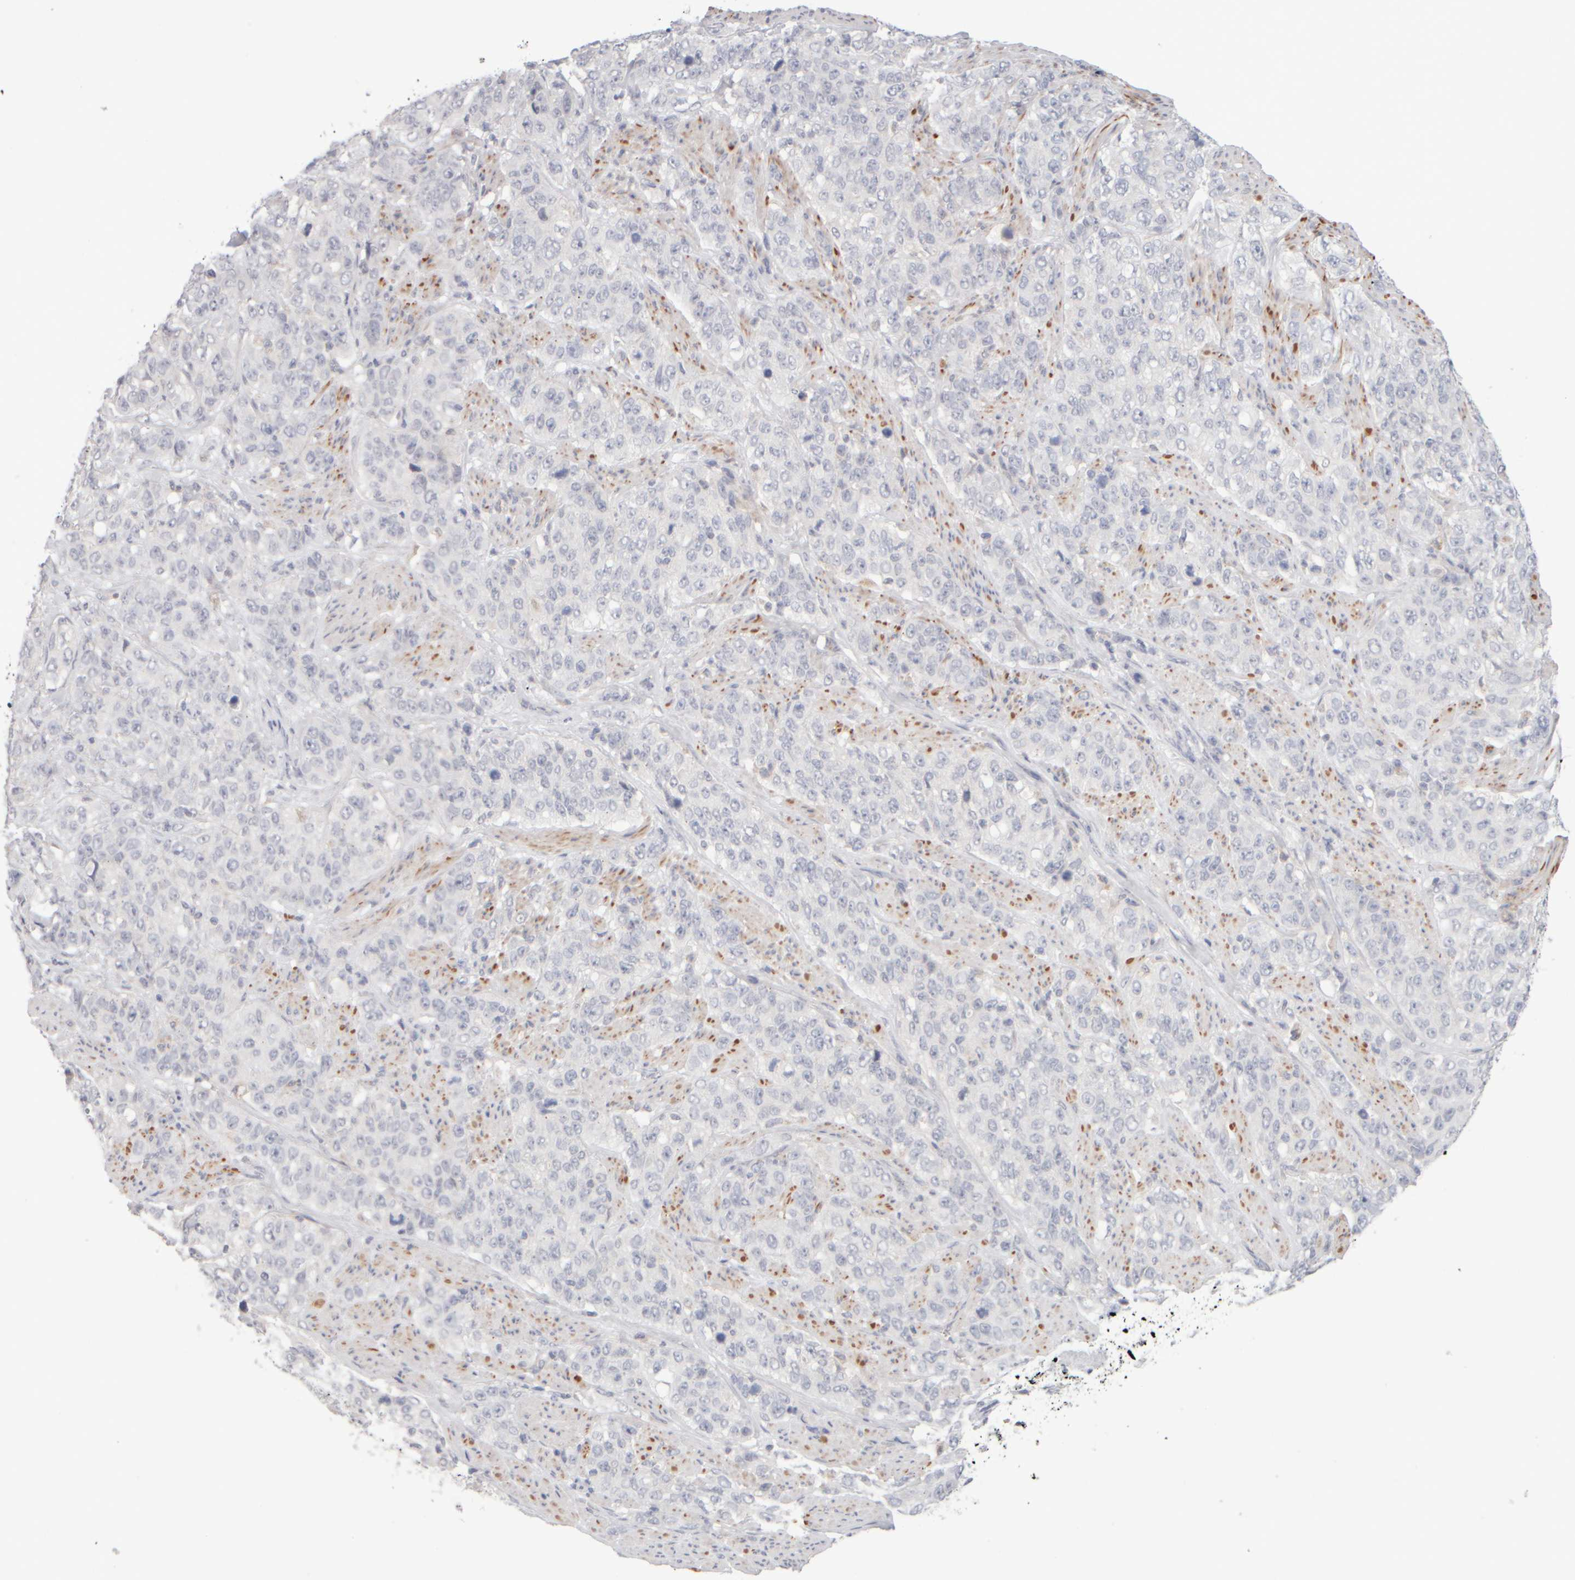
{"staining": {"intensity": "negative", "quantity": "none", "location": "none"}, "tissue": "stomach cancer", "cell_type": "Tumor cells", "image_type": "cancer", "snomed": [{"axis": "morphology", "description": "Adenocarcinoma, NOS"}, {"axis": "topography", "description": "Stomach"}], "caption": "Immunohistochemistry of stomach adenocarcinoma exhibits no positivity in tumor cells.", "gene": "ZNF112", "patient": {"sex": "male", "age": 48}}